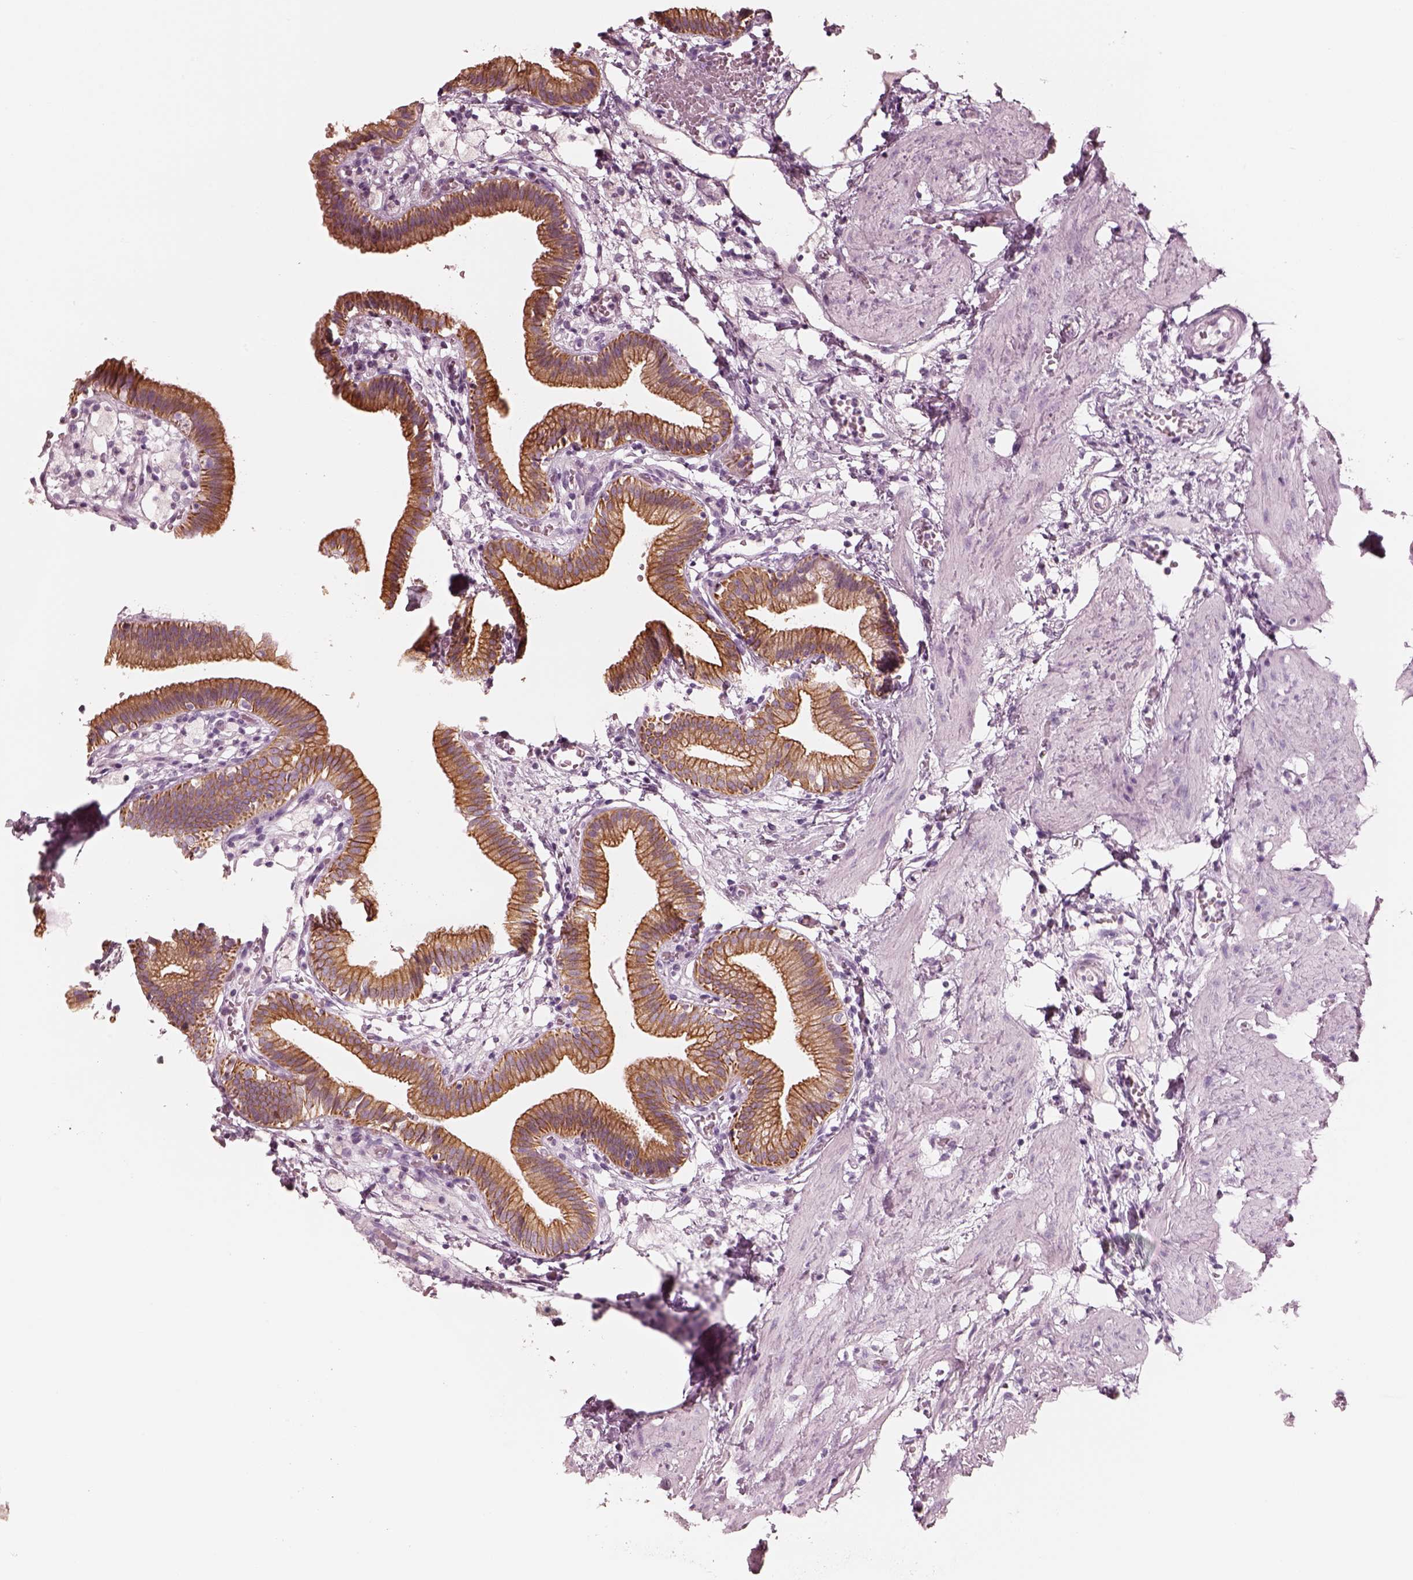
{"staining": {"intensity": "moderate", "quantity": ">75%", "location": "cytoplasmic/membranous"}, "tissue": "gallbladder", "cell_type": "Glandular cells", "image_type": "normal", "snomed": [{"axis": "morphology", "description": "Normal tissue, NOS"}, {"axis": "topography", "description": "Gallbladder"}], "caption": "The image shows immunohistochemical staining of unremarkable gallbladder. There is moderate cytoplasmic/membranous staining is appreciated in approximately >75% of glandular cells.", "gene": "PON3", "patient": {"sex": "female", "age": 24}}